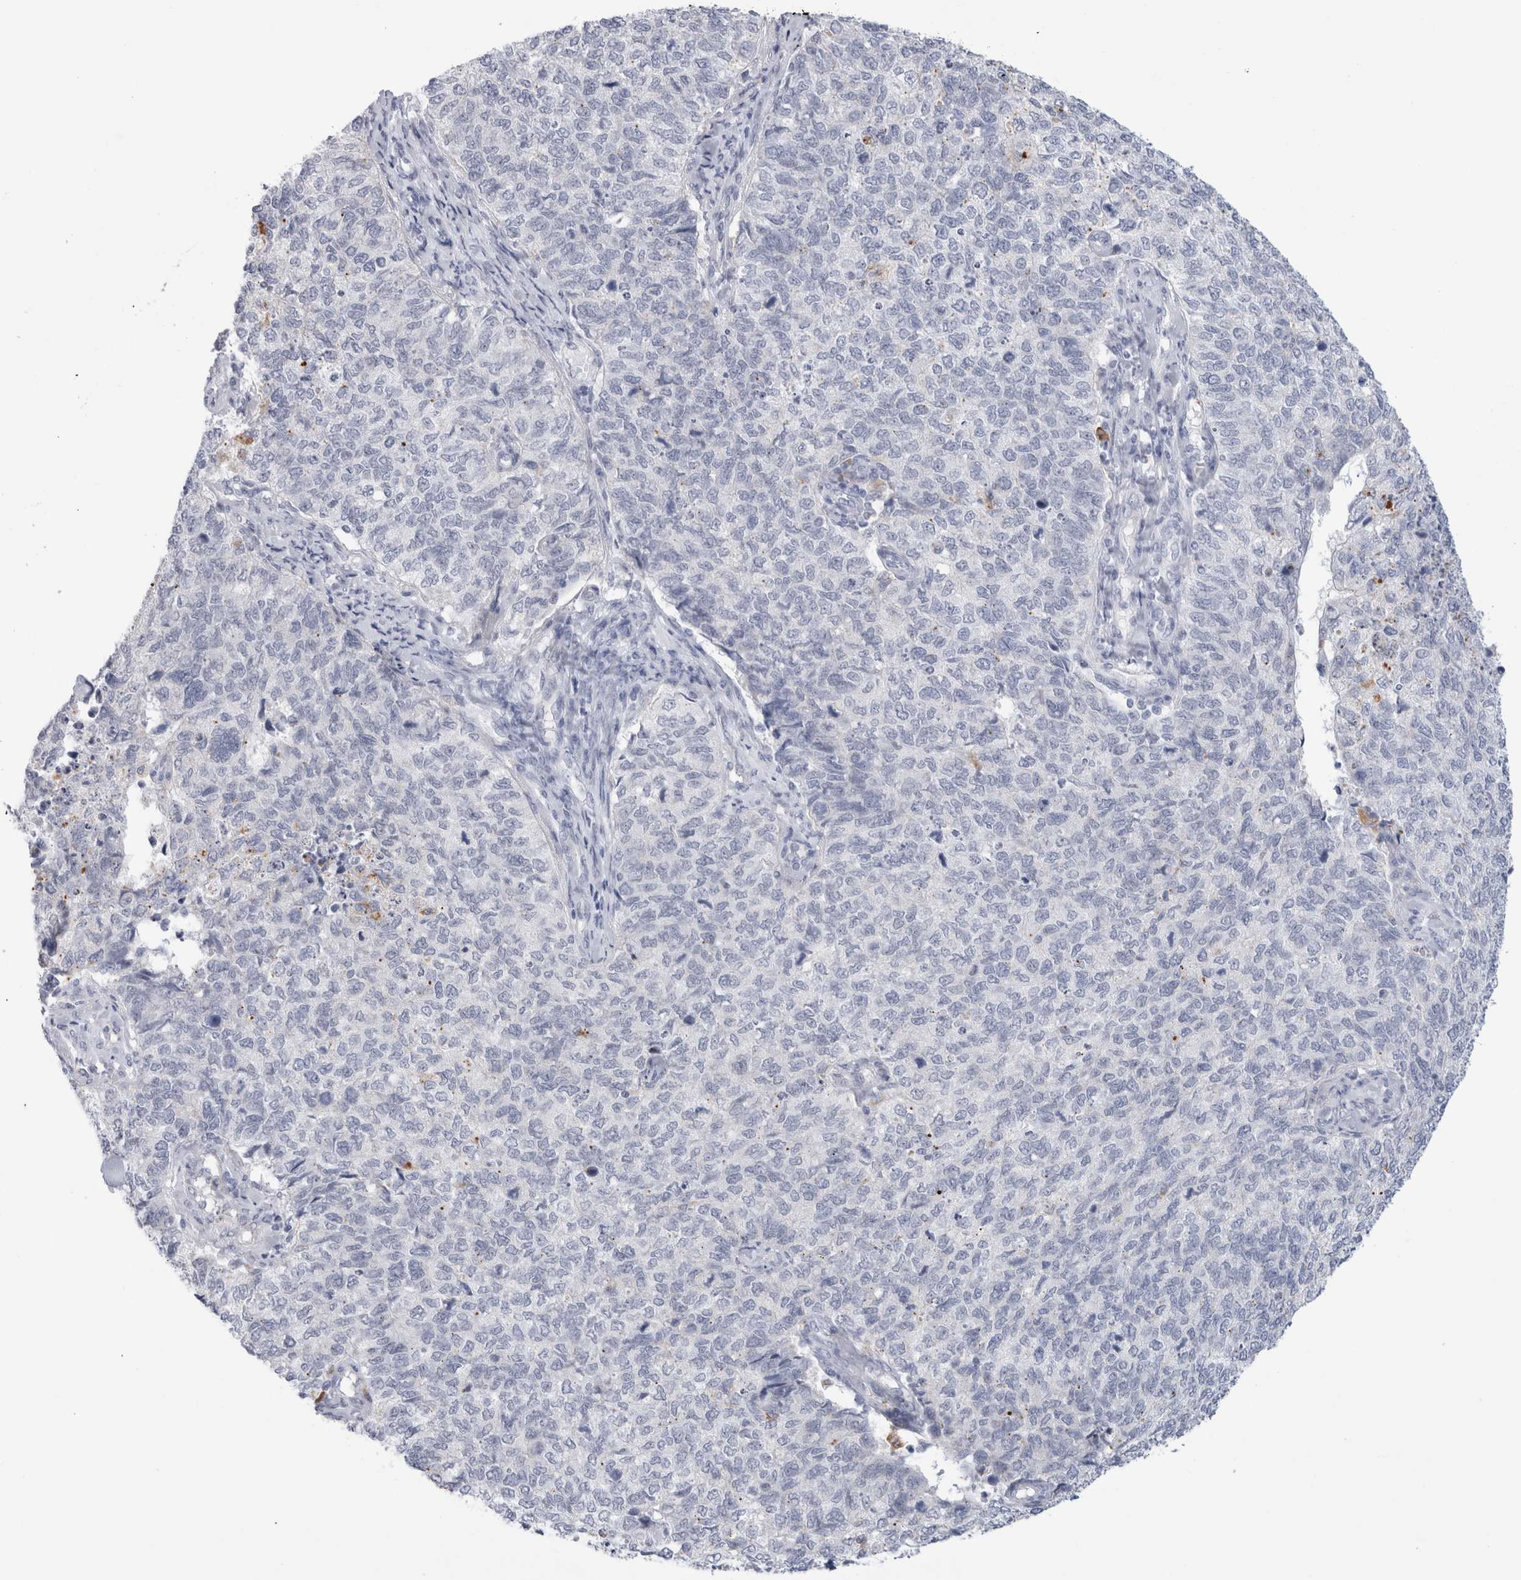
{"staining": {"intensity": "negative", "quantity": "none", "location": "none"}, "tissue": "cervical cancer", "cell_type": "Tumor cells", "image_type": "cancer", "snomed": [{"axis": "morphology", "description": "Squamous cell carcinoma, NOS"}, {"axis": "topography", "description": "Cervix"}], "caption": "Immunohistochemical staining of human cervical cancer (squamous cell carcinoma) shows no significant expression in tumor cells.", "gene": "ANKMY1", "patient": {"sex": "female", "age": 63}}